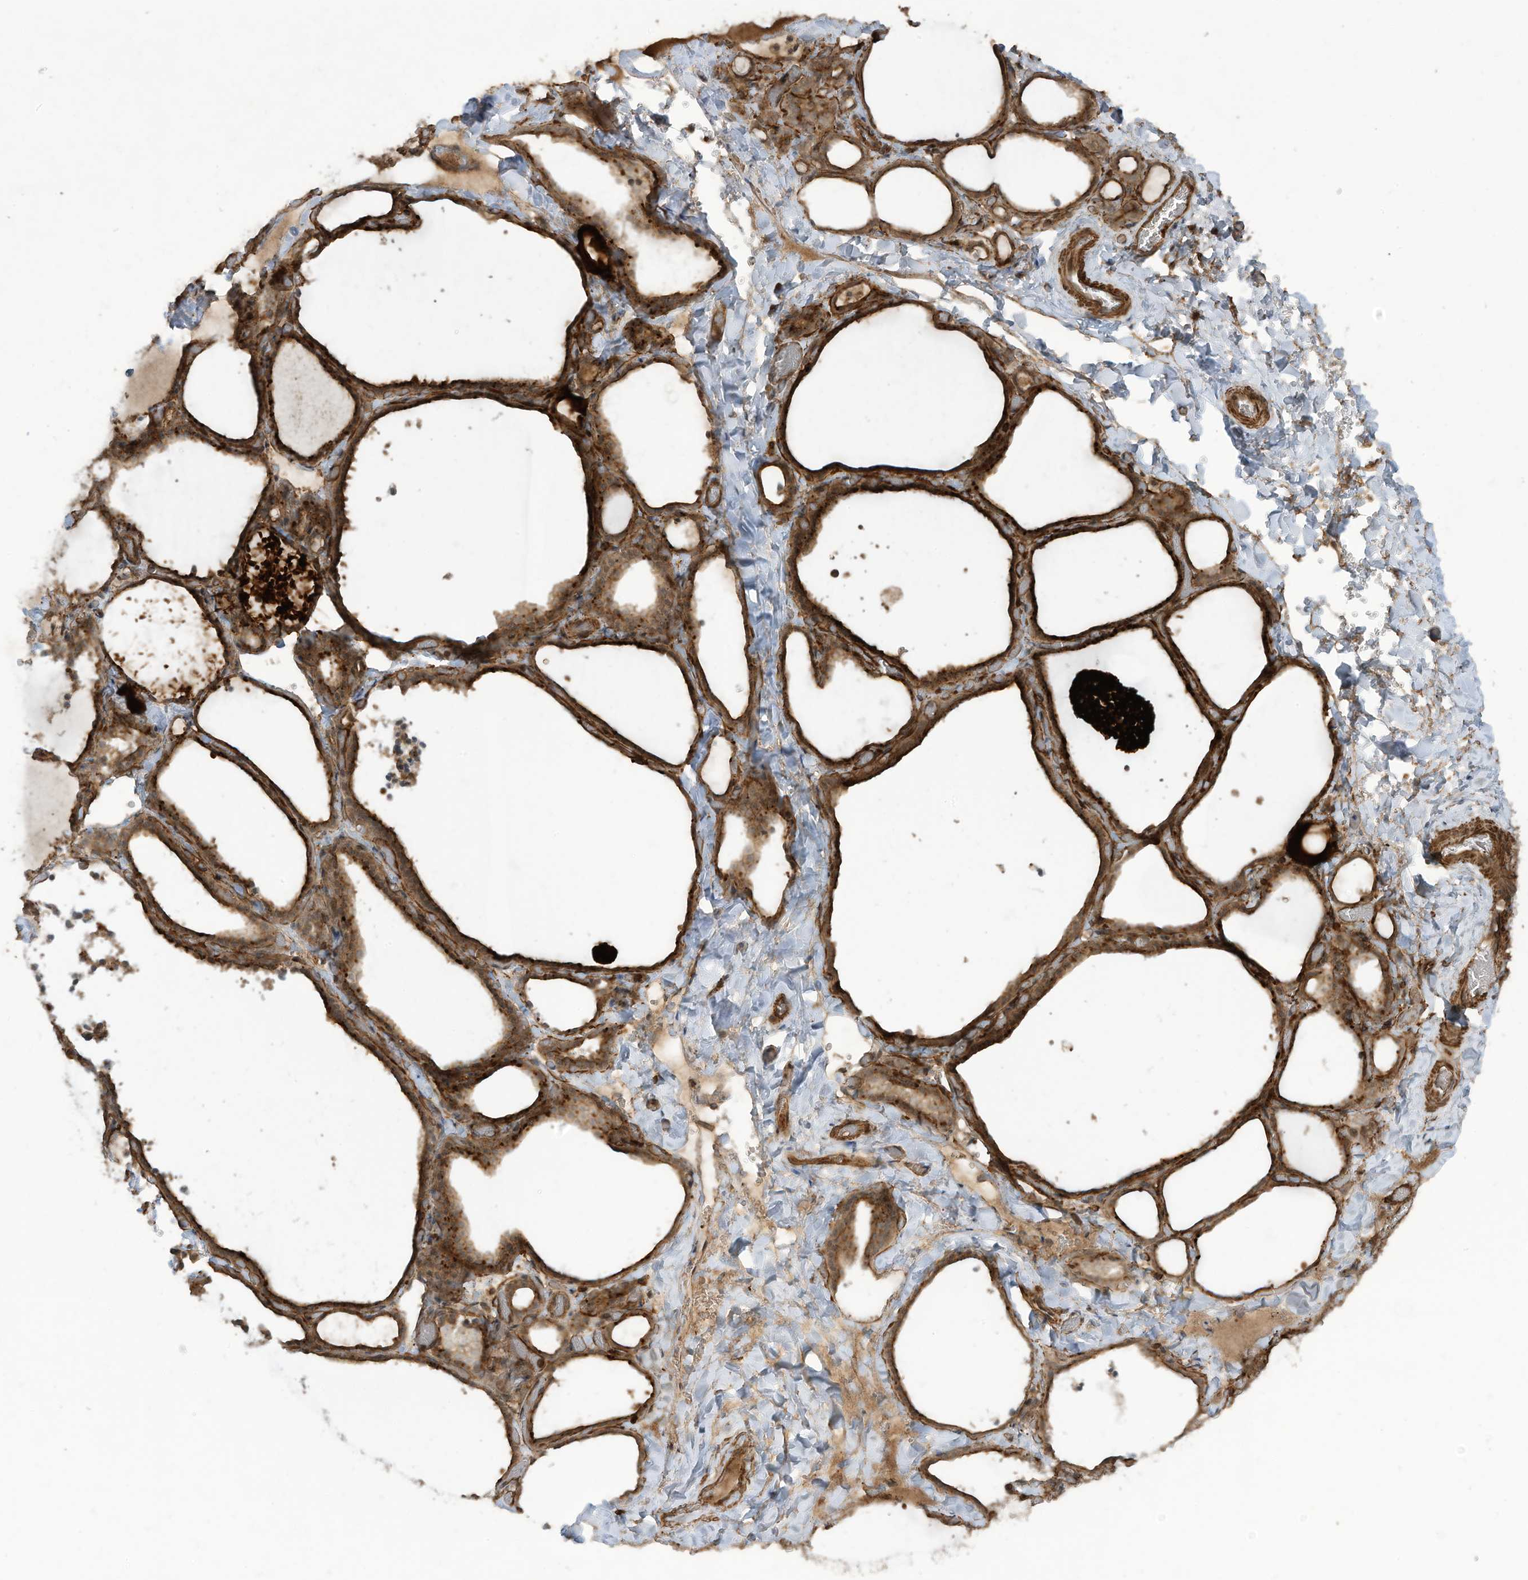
{"staining": {"intensity": "strong", "quantity": ">75%", "location": "cytoplasmic/membranous"}, "tissue": "thyroid gland", "cell_type": "Glandular cells", "image_type": "normal", "snomed": [{"axis": "morphology", "description": "Normal tissue, NOS"}, {"axis": "topography", "description": "Thyroid gland"}], "caption": "Immunohistochemistry micrograph of benign human thyroid gland stained for a protein (brown), which reveals high levels of strong cytoplasmic/membranous positivity in about >75% of glandular cells.", "gene": "DDIT4", "patient": {"sex": "female", "age": 22}}